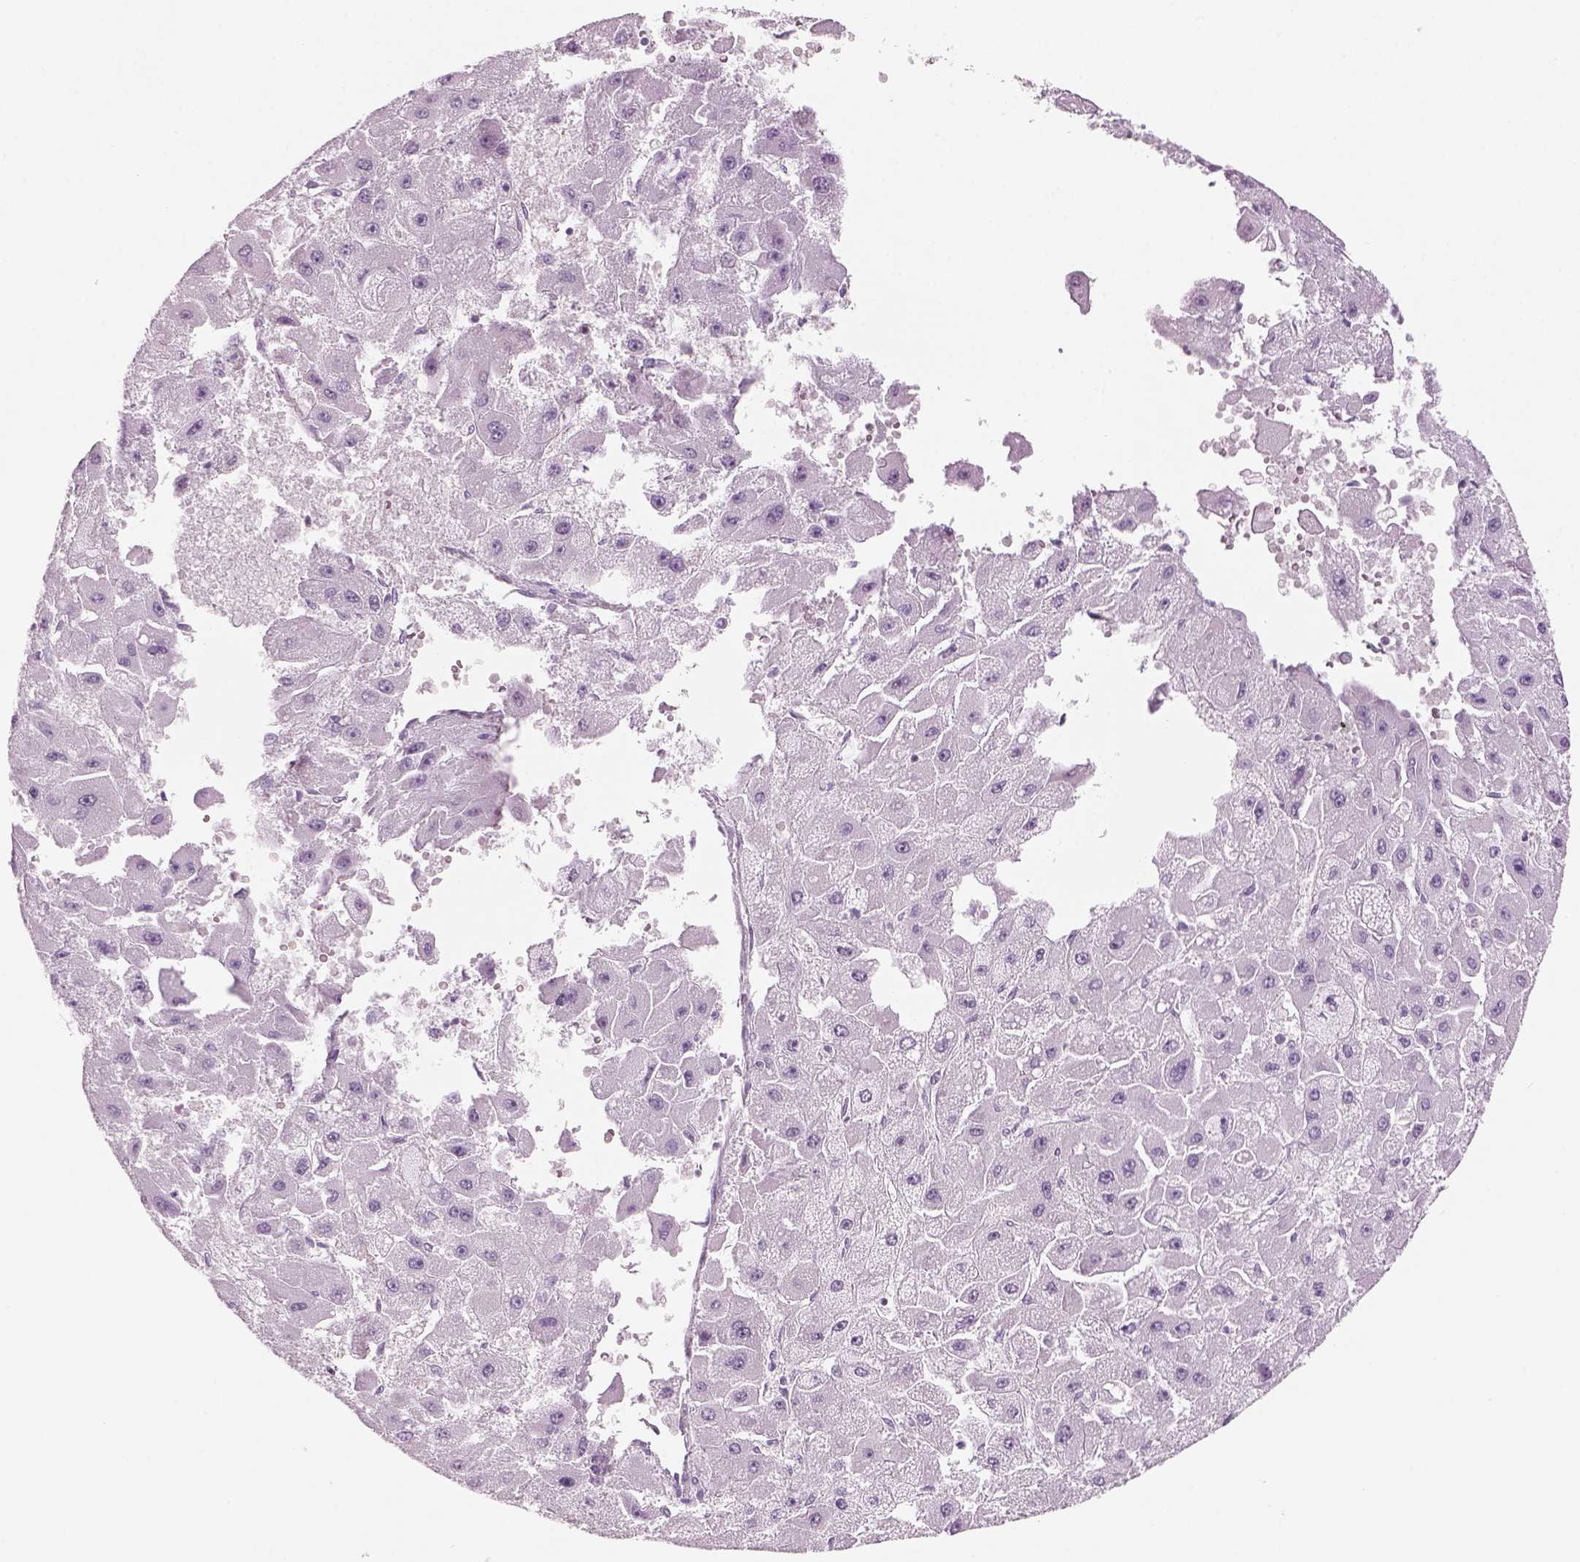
{"staining": {"intensity": "negative", "quantity": "none", "location": "none"}, "tissue": "liver cancer", "cell_type": "Tumor cells", "image_type": "cancer", "snomed": [{"axis": "morphology", "description": "Carcinoma, Hepatocellular, NOS"}, {"axis": "topography", "description": "Liver"}], "caption": "Tumor cells are negative for brown protein staining in liver hepatocellular carcinoma.", "gene": "SLC1A7", "patient": {"sex": "female", "age": 25}}